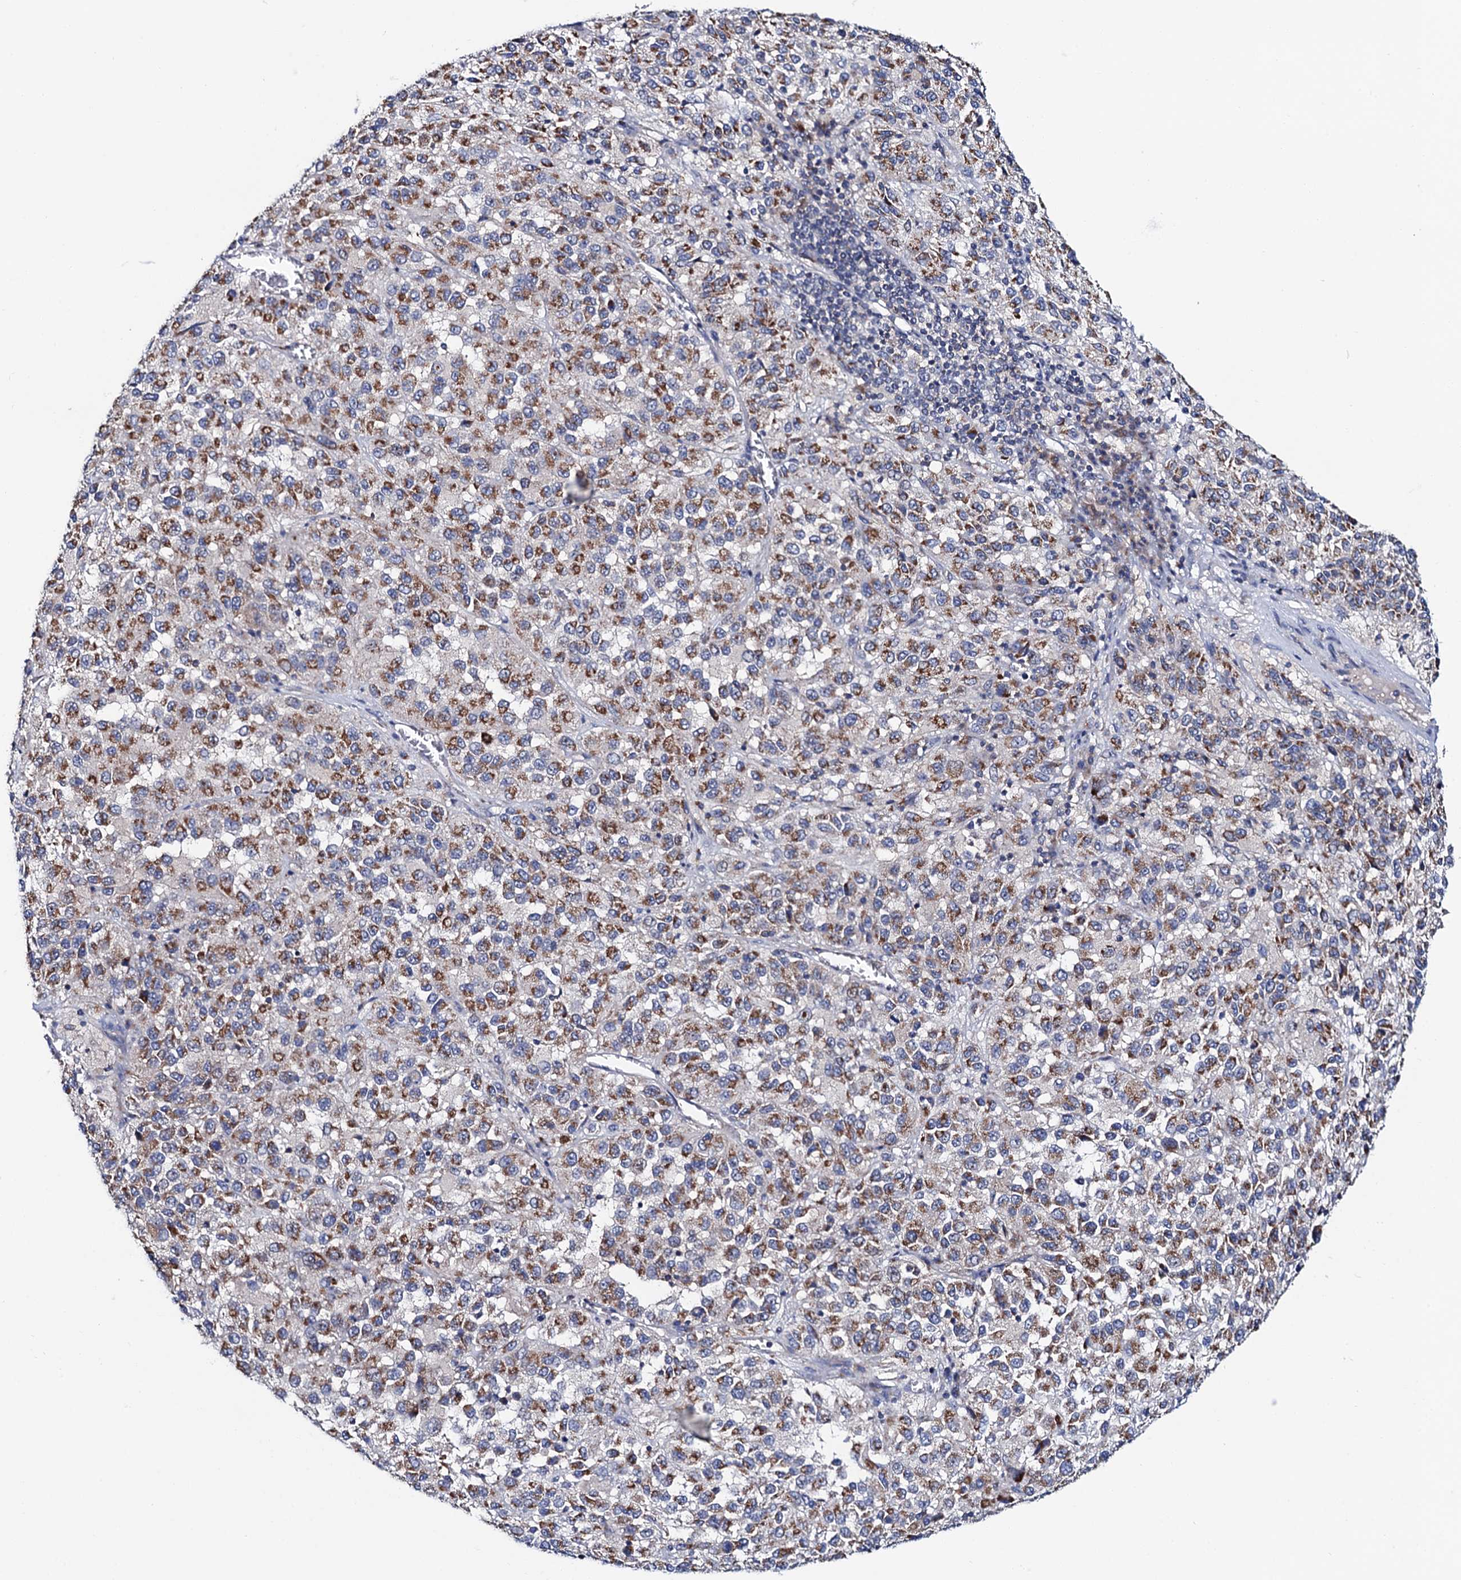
{"staining": {"intensity": "moderate", "quantity": ">75%", "location": "cytoplasmic/membranous"}, "tissue": "melanoma", "cell_type": "Tumor cells", "image_type": "cancer", "snomed": [{"axis": "morphology", "description": "Malignant melanoma, Metastatic site"}, {"axis": "topography", "description": "Lung"}], "caption": "Protein expression by immunohistochemistry exhibits moderate cytoplasmic/membranous positivity in approximately >75% of tumor cells in melanoma. Immunohistochemistry stains the protein in brown and the nuclei are stained blue.", "gene": "MRPL48", "patient": {"sex": "male", "age": 64}}